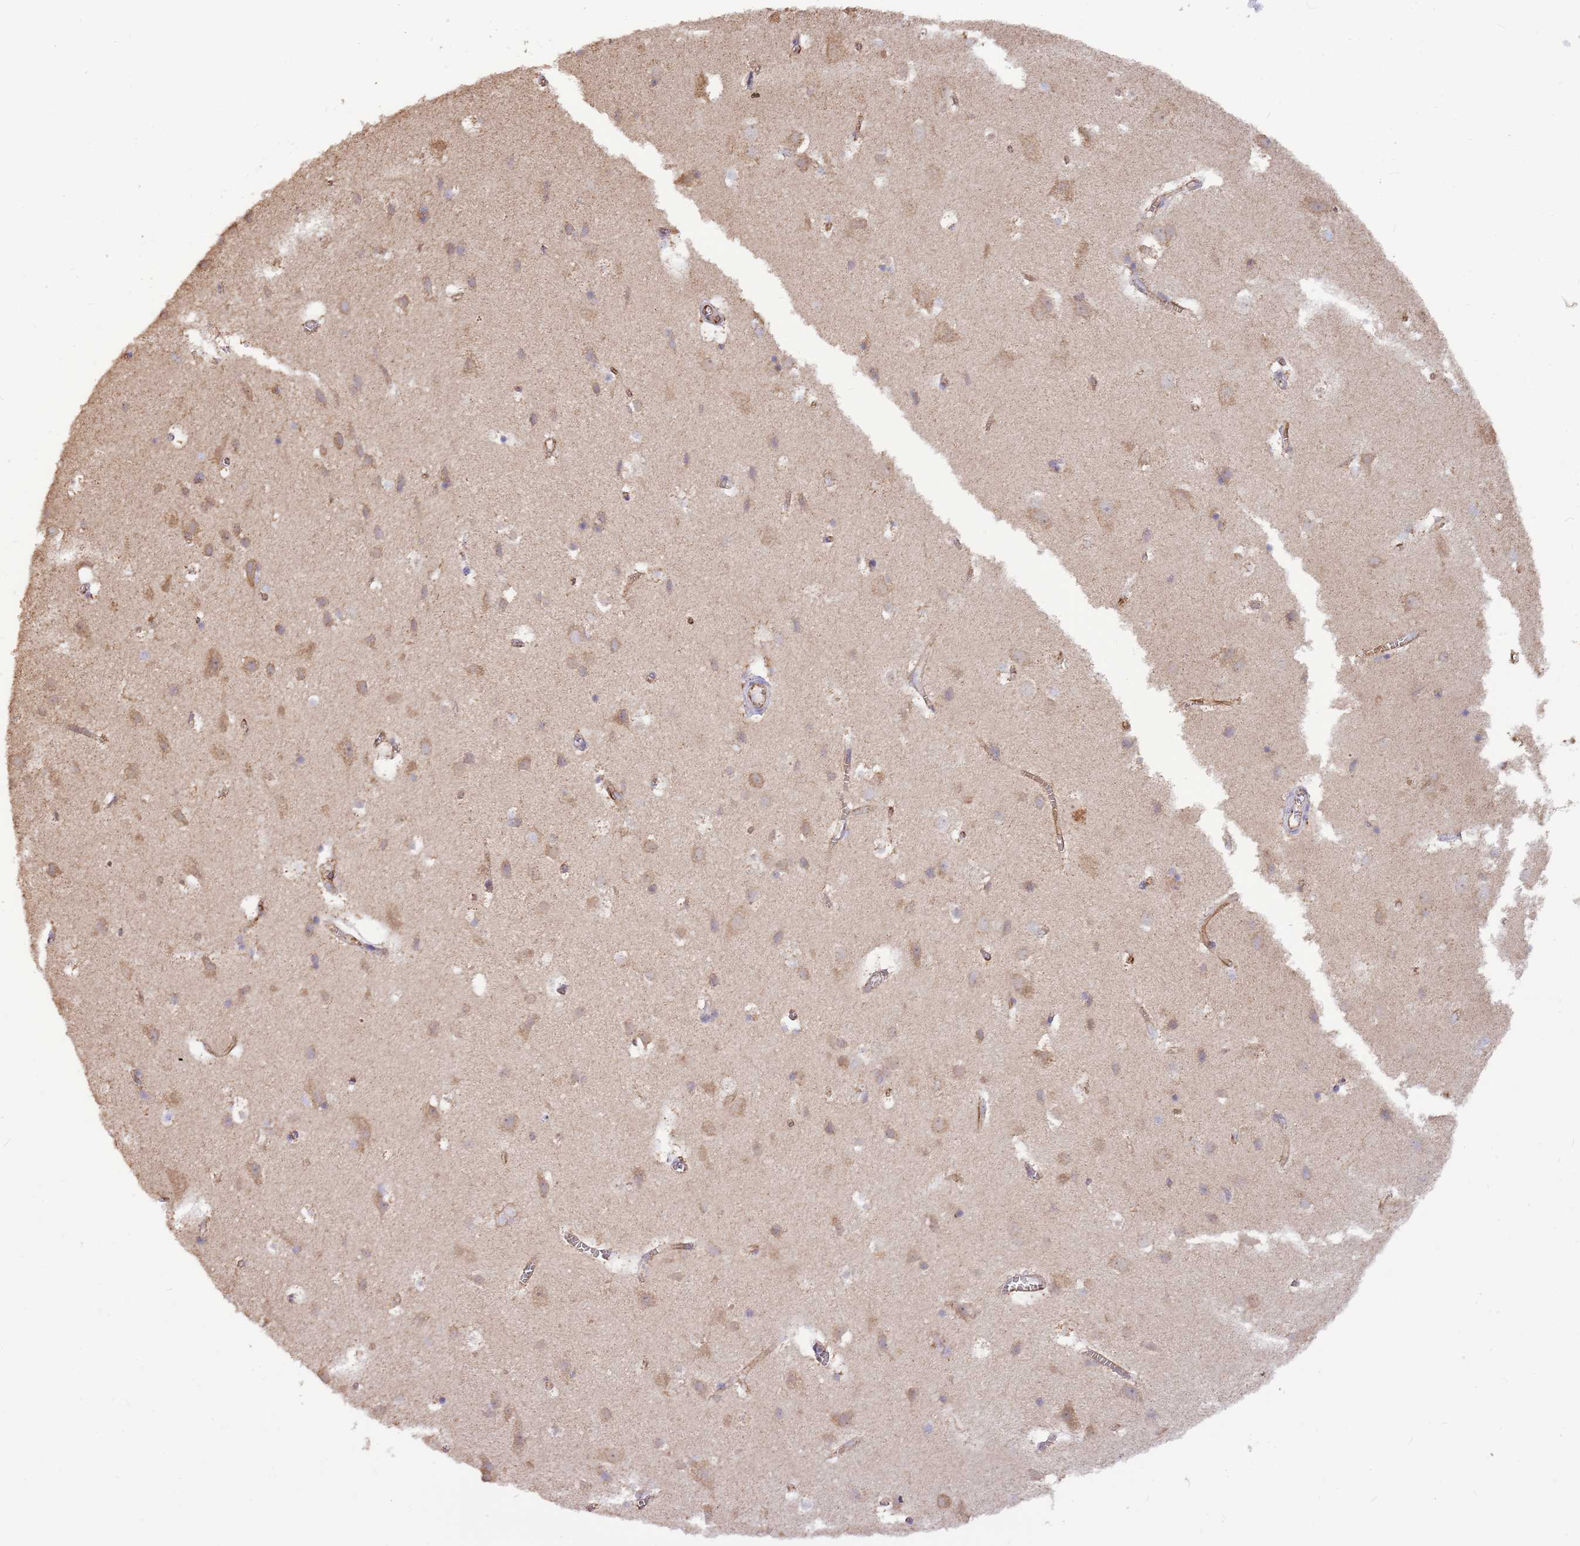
{"staining": {"intensity": "moderate", "quantity": ">75%", "location": "cytoplasmic/membranous"}, "tissue": "cerebral cortex", "cell_type": "Endothelial cells", "image_type": "normal", "snomed": [{"axis": "morphology", "description": "Normal tissue, NOS"}, {"axis": "topography", "description": "Cerebral cortex"}], "caption": "Protein expression analysis of unremarkable cerebral cortex exhibits moderate cytoplasmic/membranous staining in approximately >75% of endothelial cells.", "gene": "DOCK9", "patient": {"sex": "male", "age": 54}}